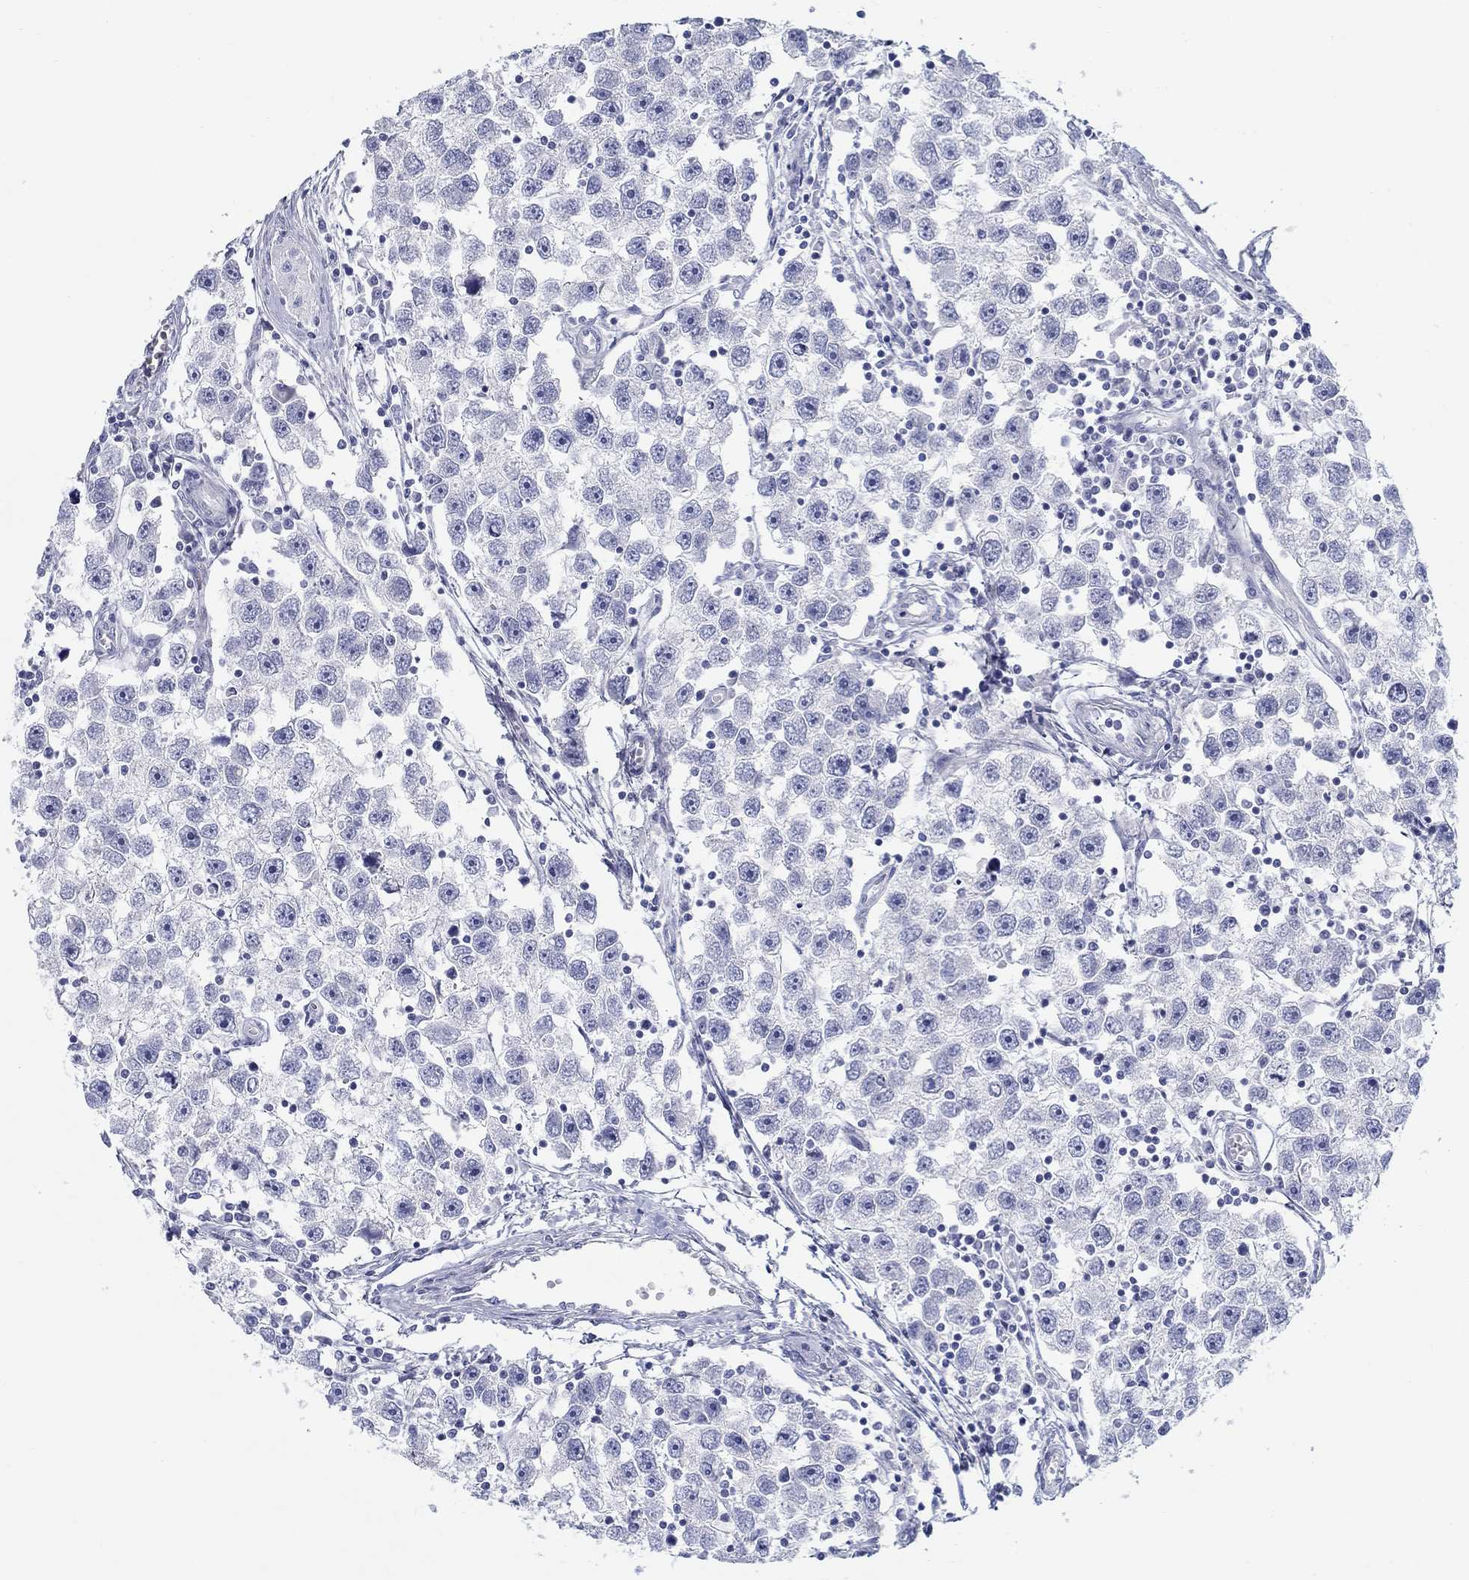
{"staining": {"intensity": "negative", "quantity": "none", "location": "none"}, "tissue": "testis cancer", "cell_type": "Tumor cells", "image_type": "cancer", "snomed": [{"axis": "morphology", "description": "Seminoma, NOS"}, {"axis": "topography", "description": "Testis"}], "caption": "Micrograph shows no significant protein staining in tumor cells of seminoma (testis).", "gene": "LAMP5", "patient": {"sex": "male", "age": 30}}